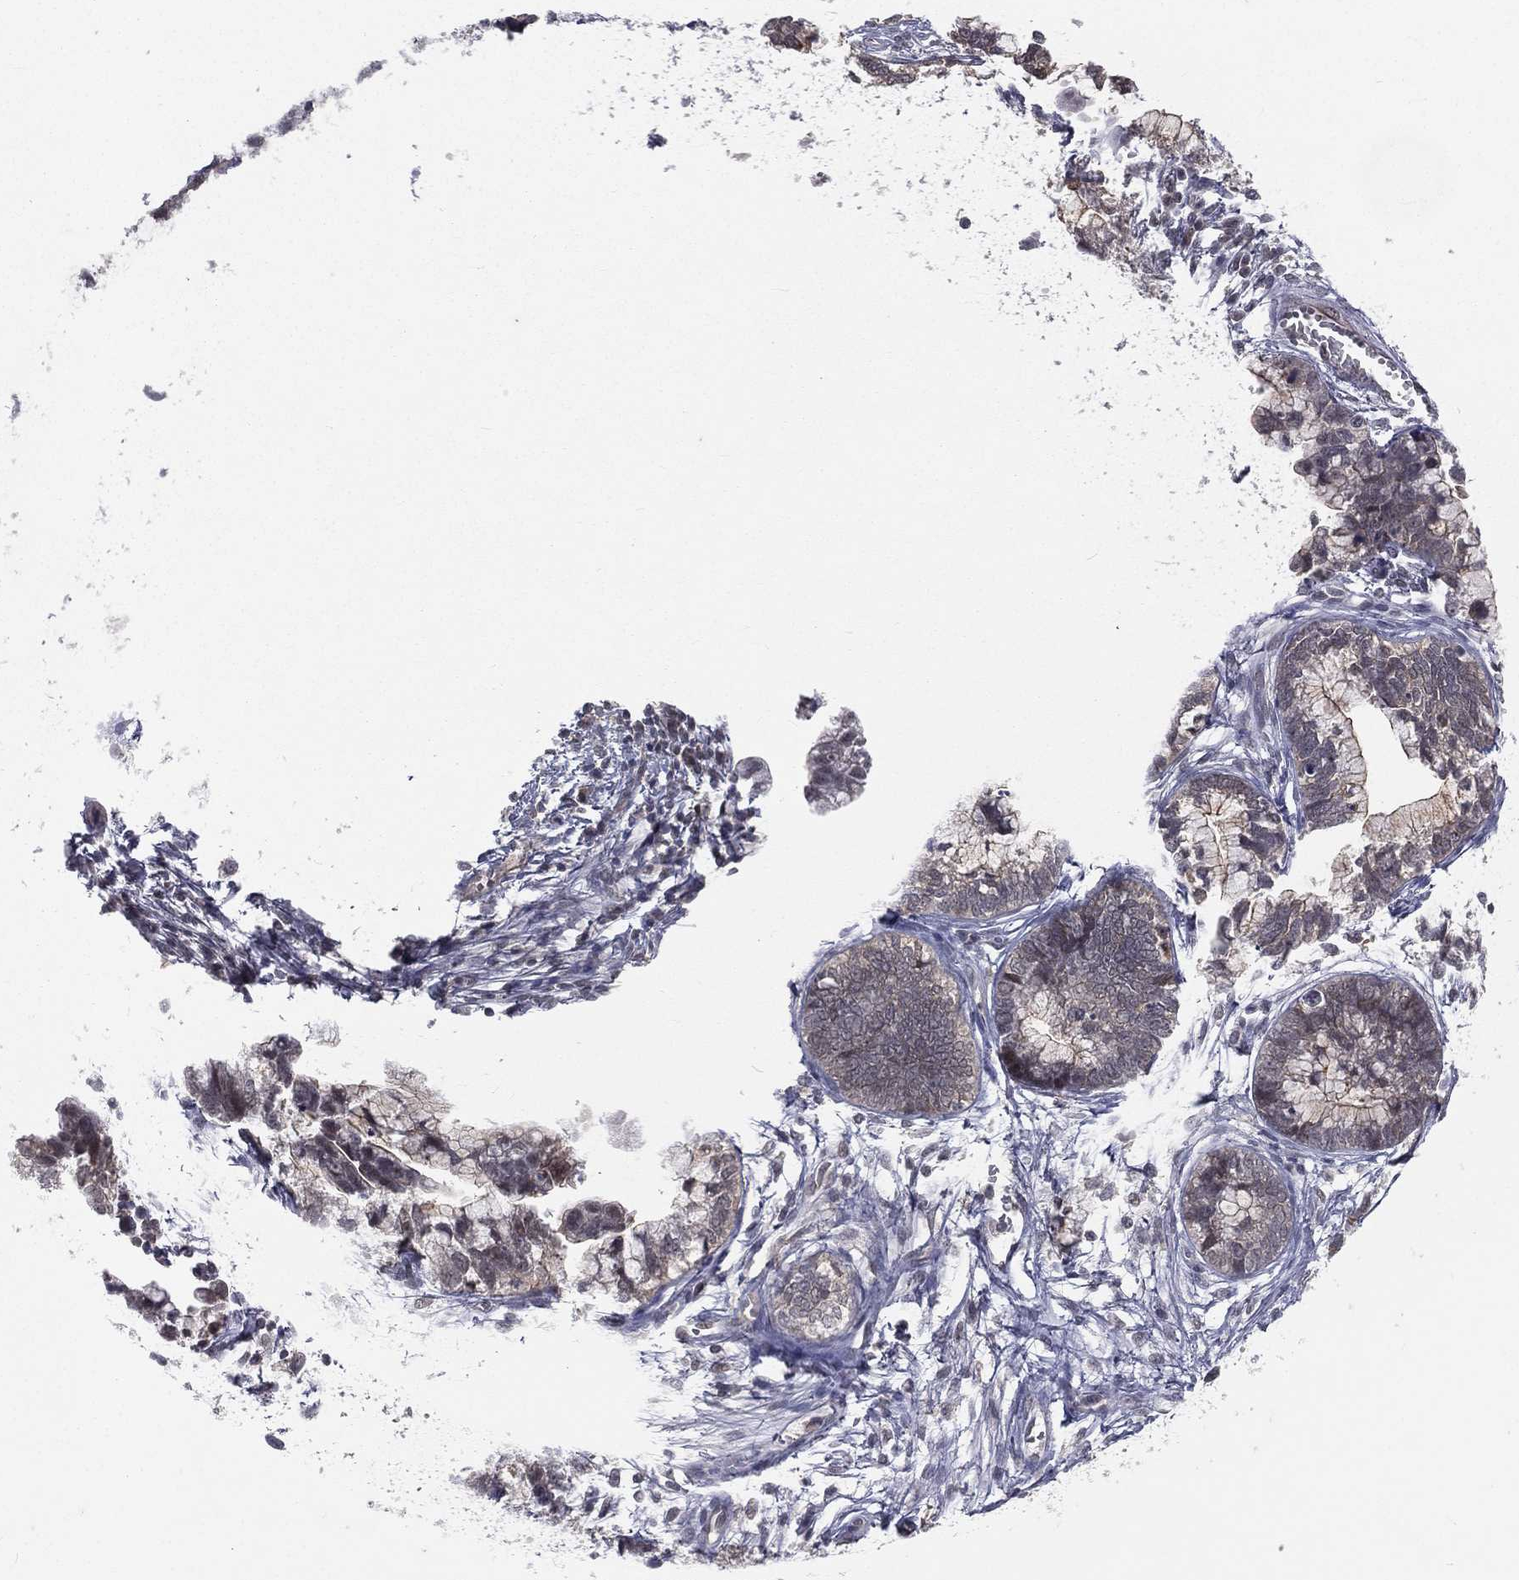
{"staining": {"intensity": "weak", "quantity": "<25%", "location": "cytoplasmic/membranous"}, "tissue": "cervical cancer", "cell_type": "Tumor cells", "image_type": "cancer", "snomed": [{"axis": "morphology", "description": "Adenocarcinoma, NOS"}, {"axis": "topography", "description": "Cervix"}], "caption": "Tumor cells show no significant expression in cervical cancer.", "gene": "MORC2", "patient": {"sex": "female", "age": 44}}